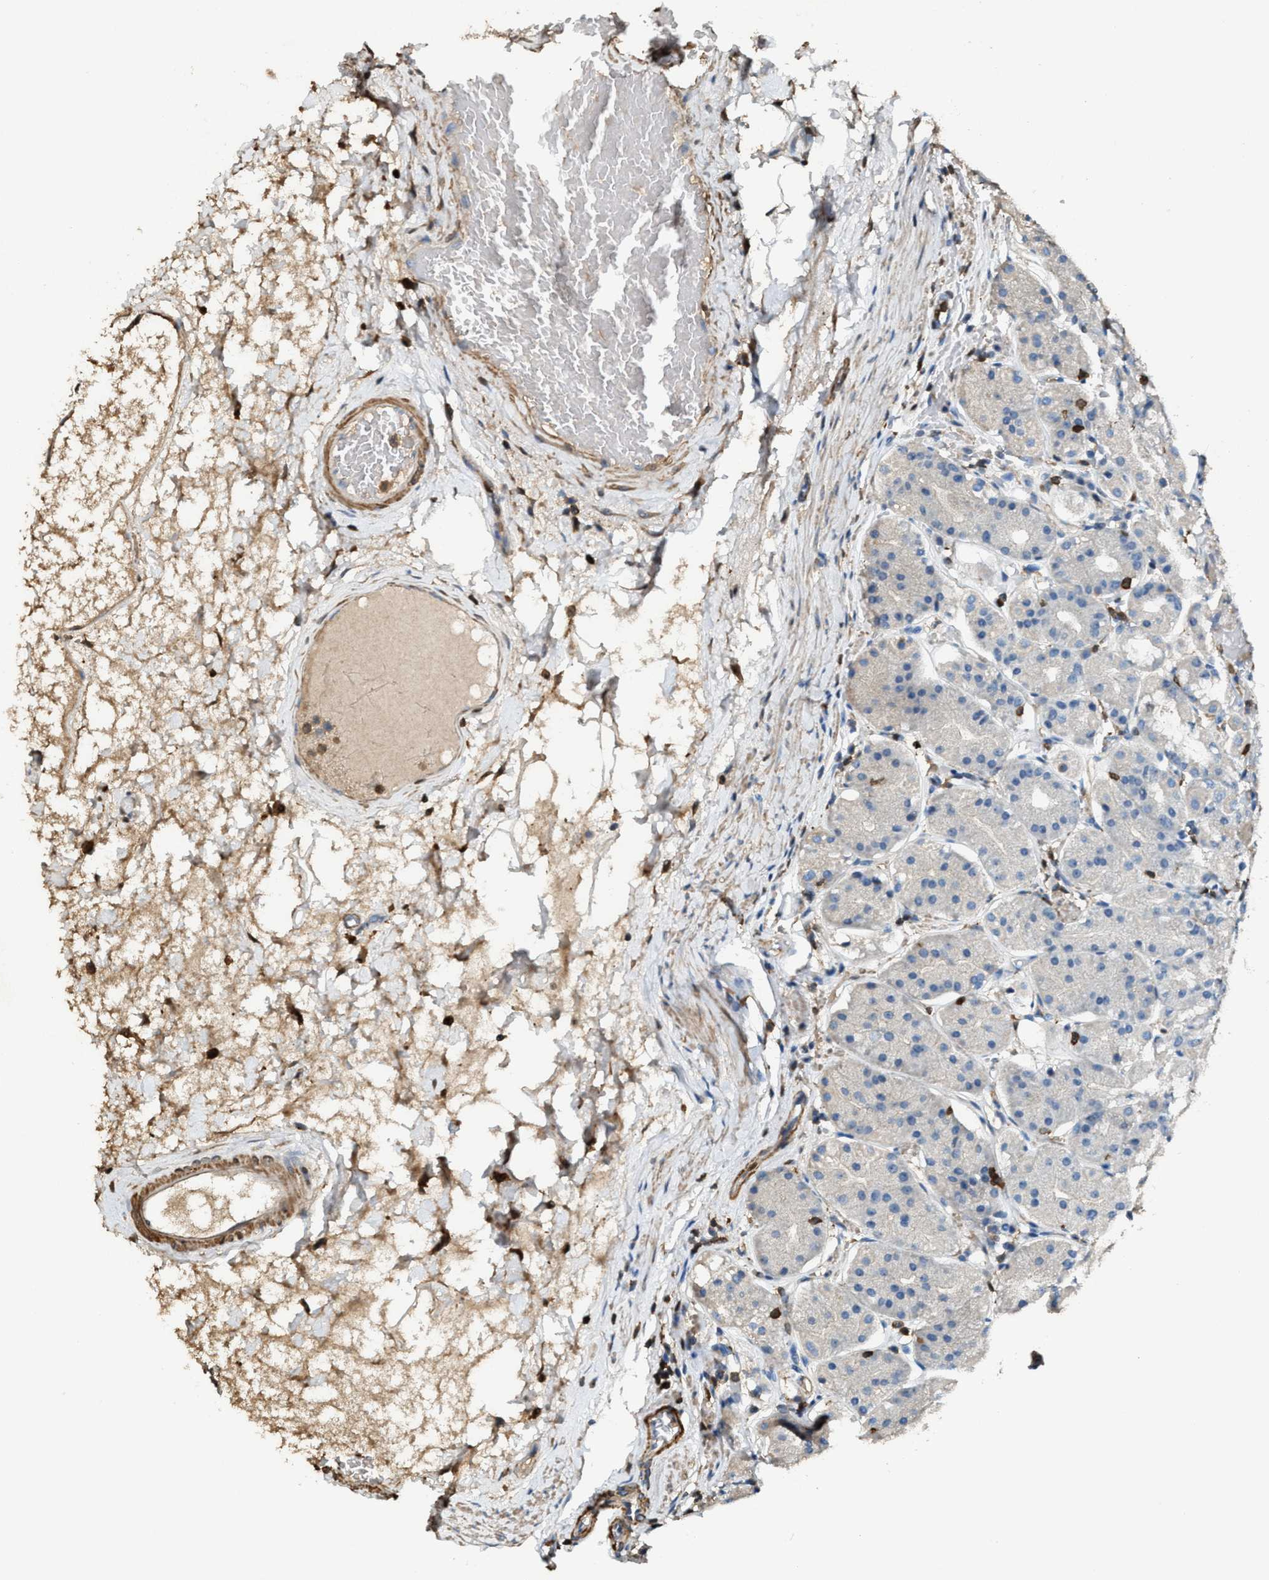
{"staining": {"intensity": "moderate", "quantity": "25%-75%", "location": "cytoplasmic/membranous"}, "tissue": "stomach", "cell_type": "Glandular cells", "image_type": "normal", "snomed": [{"axis": "morphology", "description": "Normal tissue, NOS"}, {"axis": "topography", "description": "Stomach"}, {"axis": "topography", "description": "Stomach, lower"}], "caption": "Protein staining of unremarkable stomach reveals moderate cytoplasmic/membranous staining in about 25%-75% of glandular cells. (DAB IHC, brown staining for protein, blue staining for nuclei).", "gene": "SERPINB5", "patient": {"sex": "female", "age": 56}}